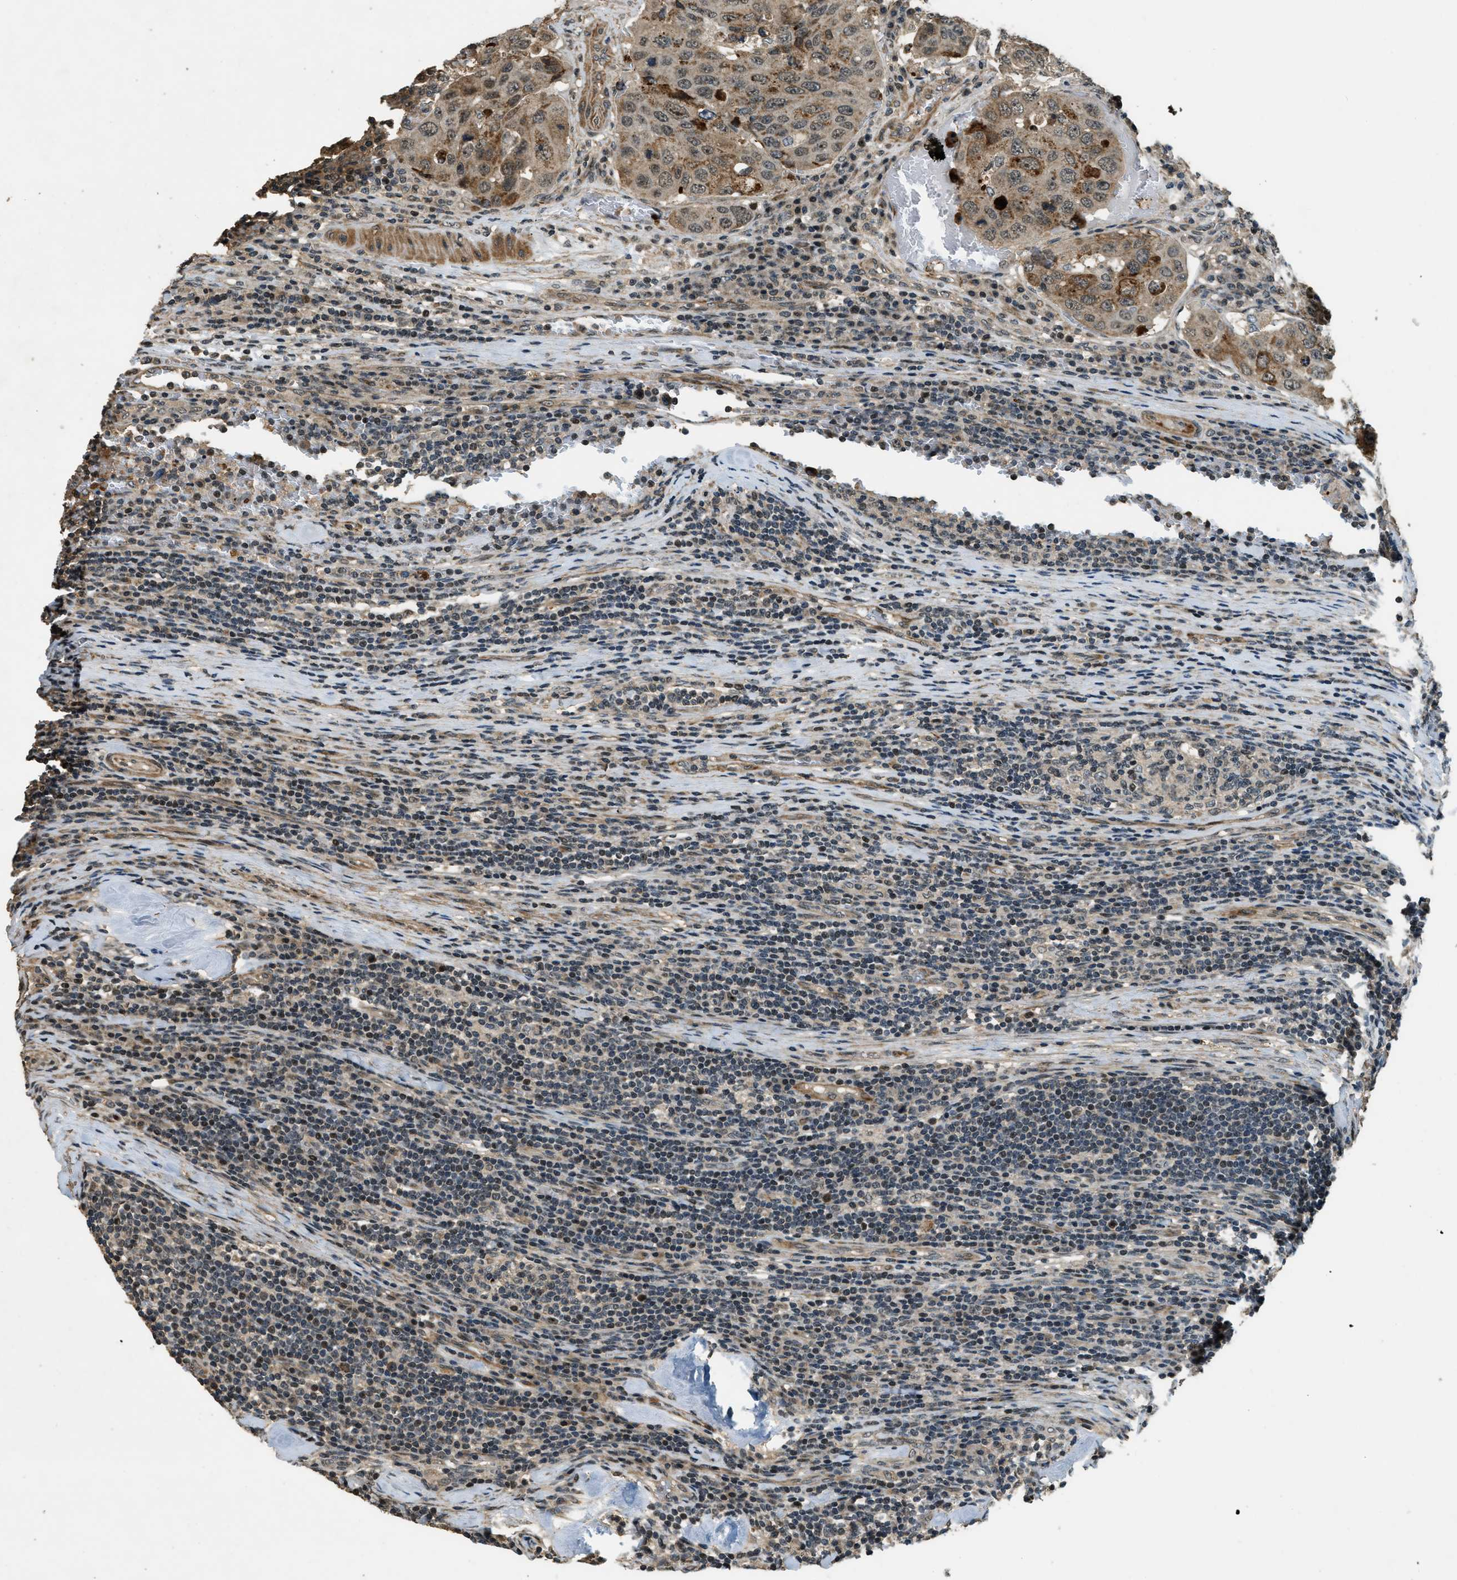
{"staining": {"intensity": "weak", "quantity": ">75%", "location": "cytoplasmic/membranous,nuclear"}, "tissue": "urothelial cancer", "cell_type": "Tumor cells", "image_type": "cancer", "snomed": [{"axis": "morphology", "description": "Urothelial carcinoma, High grade"}, {"axis": "topography", "description": "Lymph node"}, {"axis": "topography", "description": "Urinary bladder"}], "caption": "Brown immunohistochemical staining in human urothelial cancer displays weak cytoplasmic/membranous and nuclear expression in approximately >75% of tumor cells.", "gene": "MED21", "patient": {"sex": "male", "age": 51}}